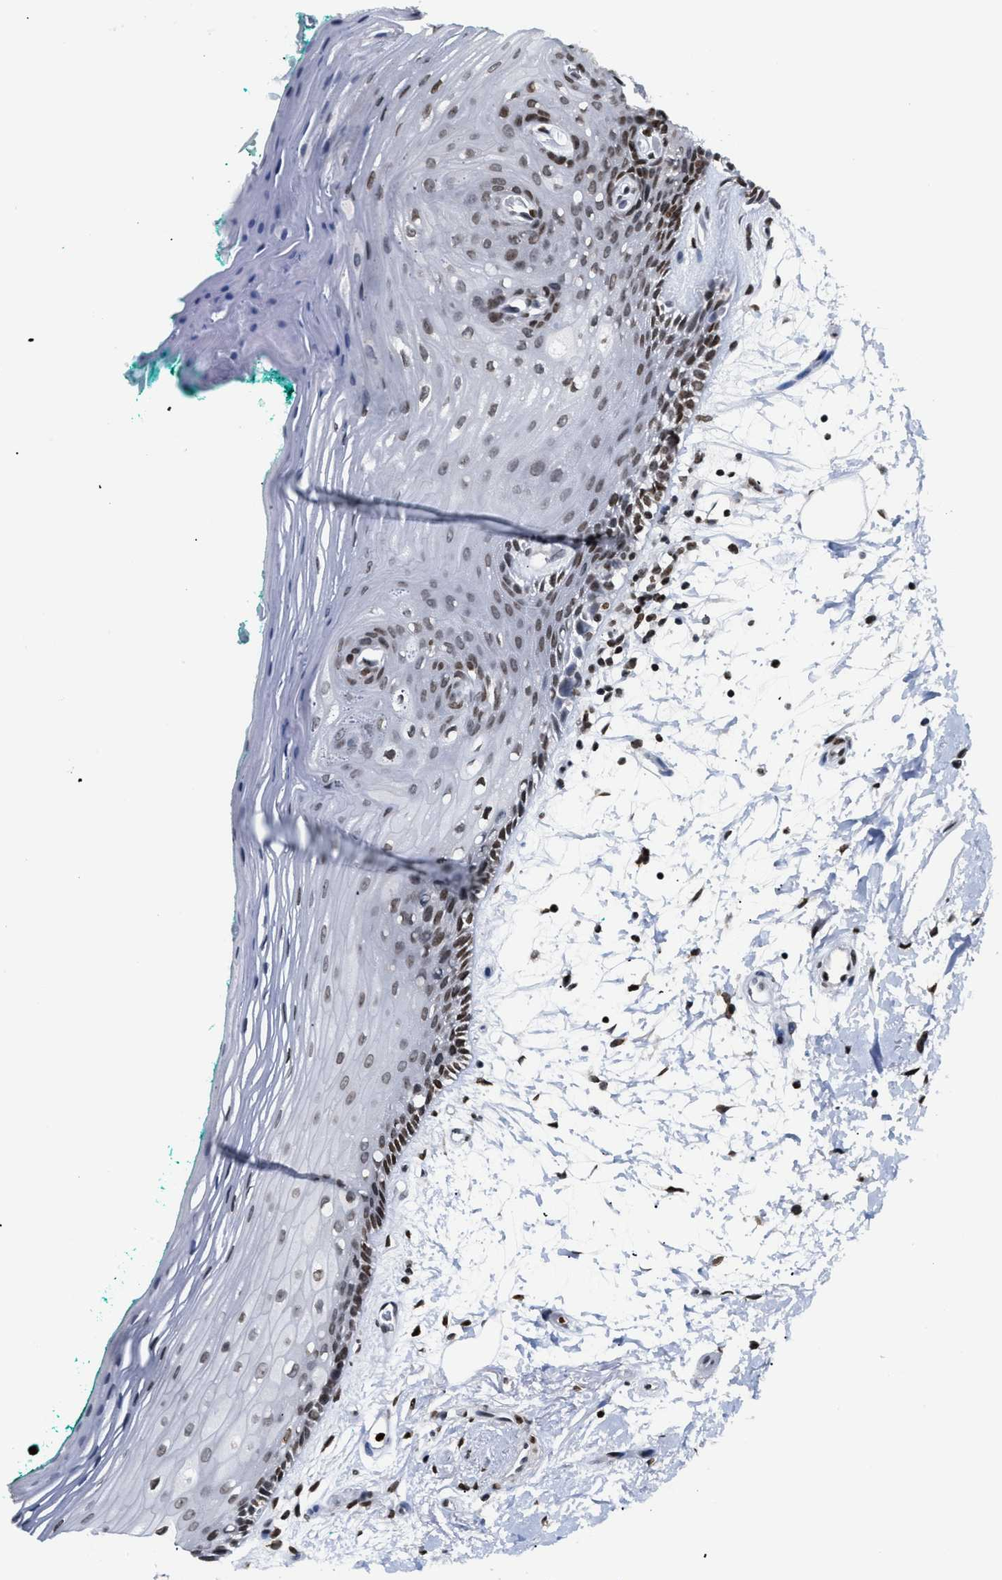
{"staining": {"intensity": "moderate", "quantity": ">75%", "location": "nuclear"}, "tissue": "oral mucosa", "cell_type": "Squamous epithelial cells", "image_type": "normal", "snomed": [{"axis": "morphology", "description": "Normal tissue, NOS"}, {"axis": "topography", "description": "Skeletal muscle"}, {"axis": "topography", "description": "Oral tissue"}, {"axis": "topography", "description": "Peripheral nerve tissue"}], "caption": "Benign oral mucosa was stained to show a protein in brown. There is medium levels of moderate nuclear staining in approximately >75% of squamous epithelial cells. (Brightfield microscopy of DAB IHC at high magnification).", "gene": "HMGN2", "patient": {"sex": "female", "age": 84}}